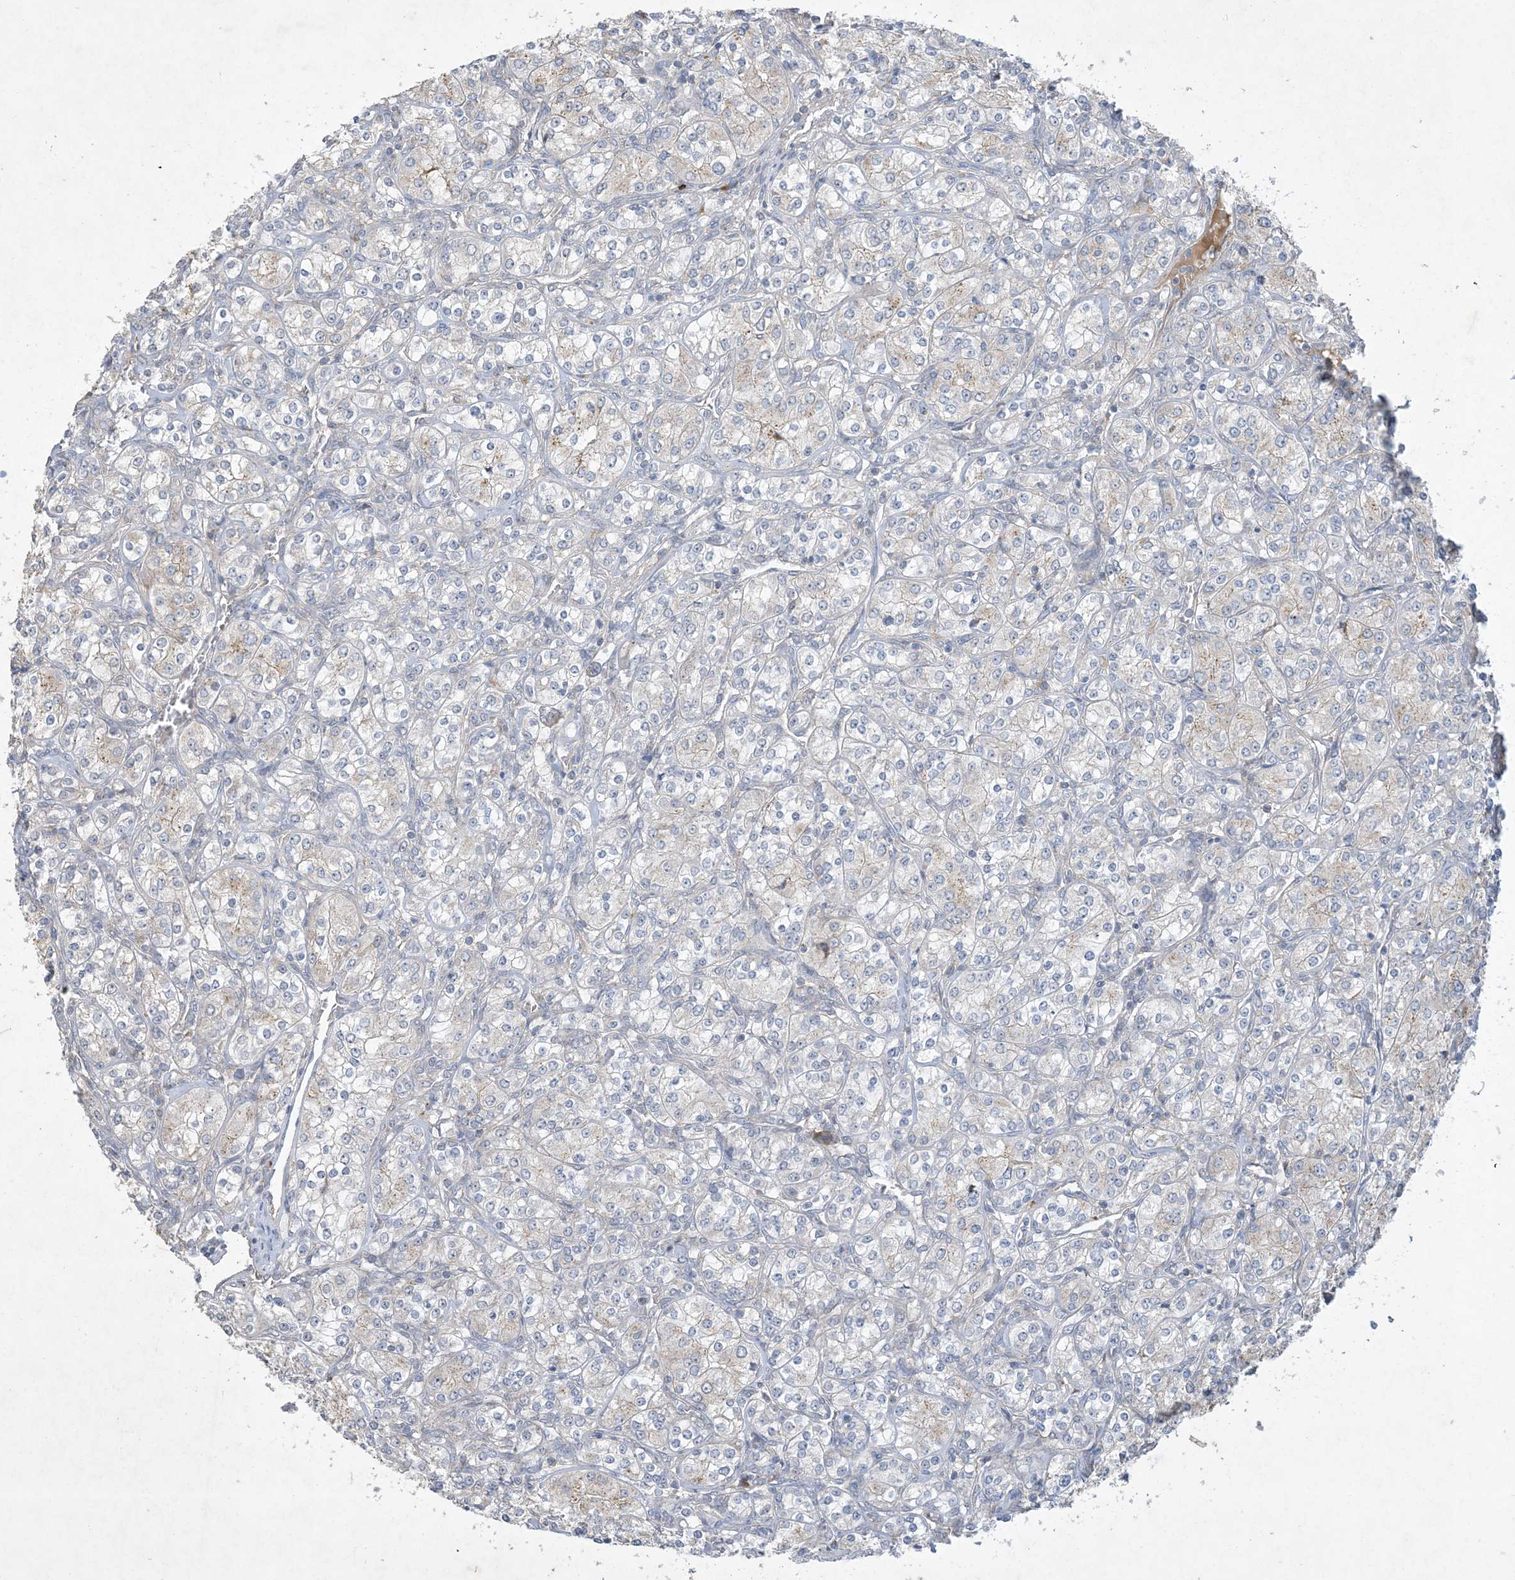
{"staining": {"intensity": "weak", "quantity": "<25%", "location": "cytoplasmic/membranous"}, "tissue": "renal cancer", "cell_type": "Tumor cells", "image_type": "cancer", "snomed": [{"axis": "morphology", "description": "Adenocarcinoma, NOS"}, {"axis": "topography", "description": "Kidney"}], "caption": "A high-resolution image shows immunohistochemistry (IHC) staining of renal cancer (adenocarcinoma), which exhibits no significant staining in tumor cells. Nuclei are stained in blue.", "gene": "MRPS18A", "patient": {"sex": "male", "age": 77}}